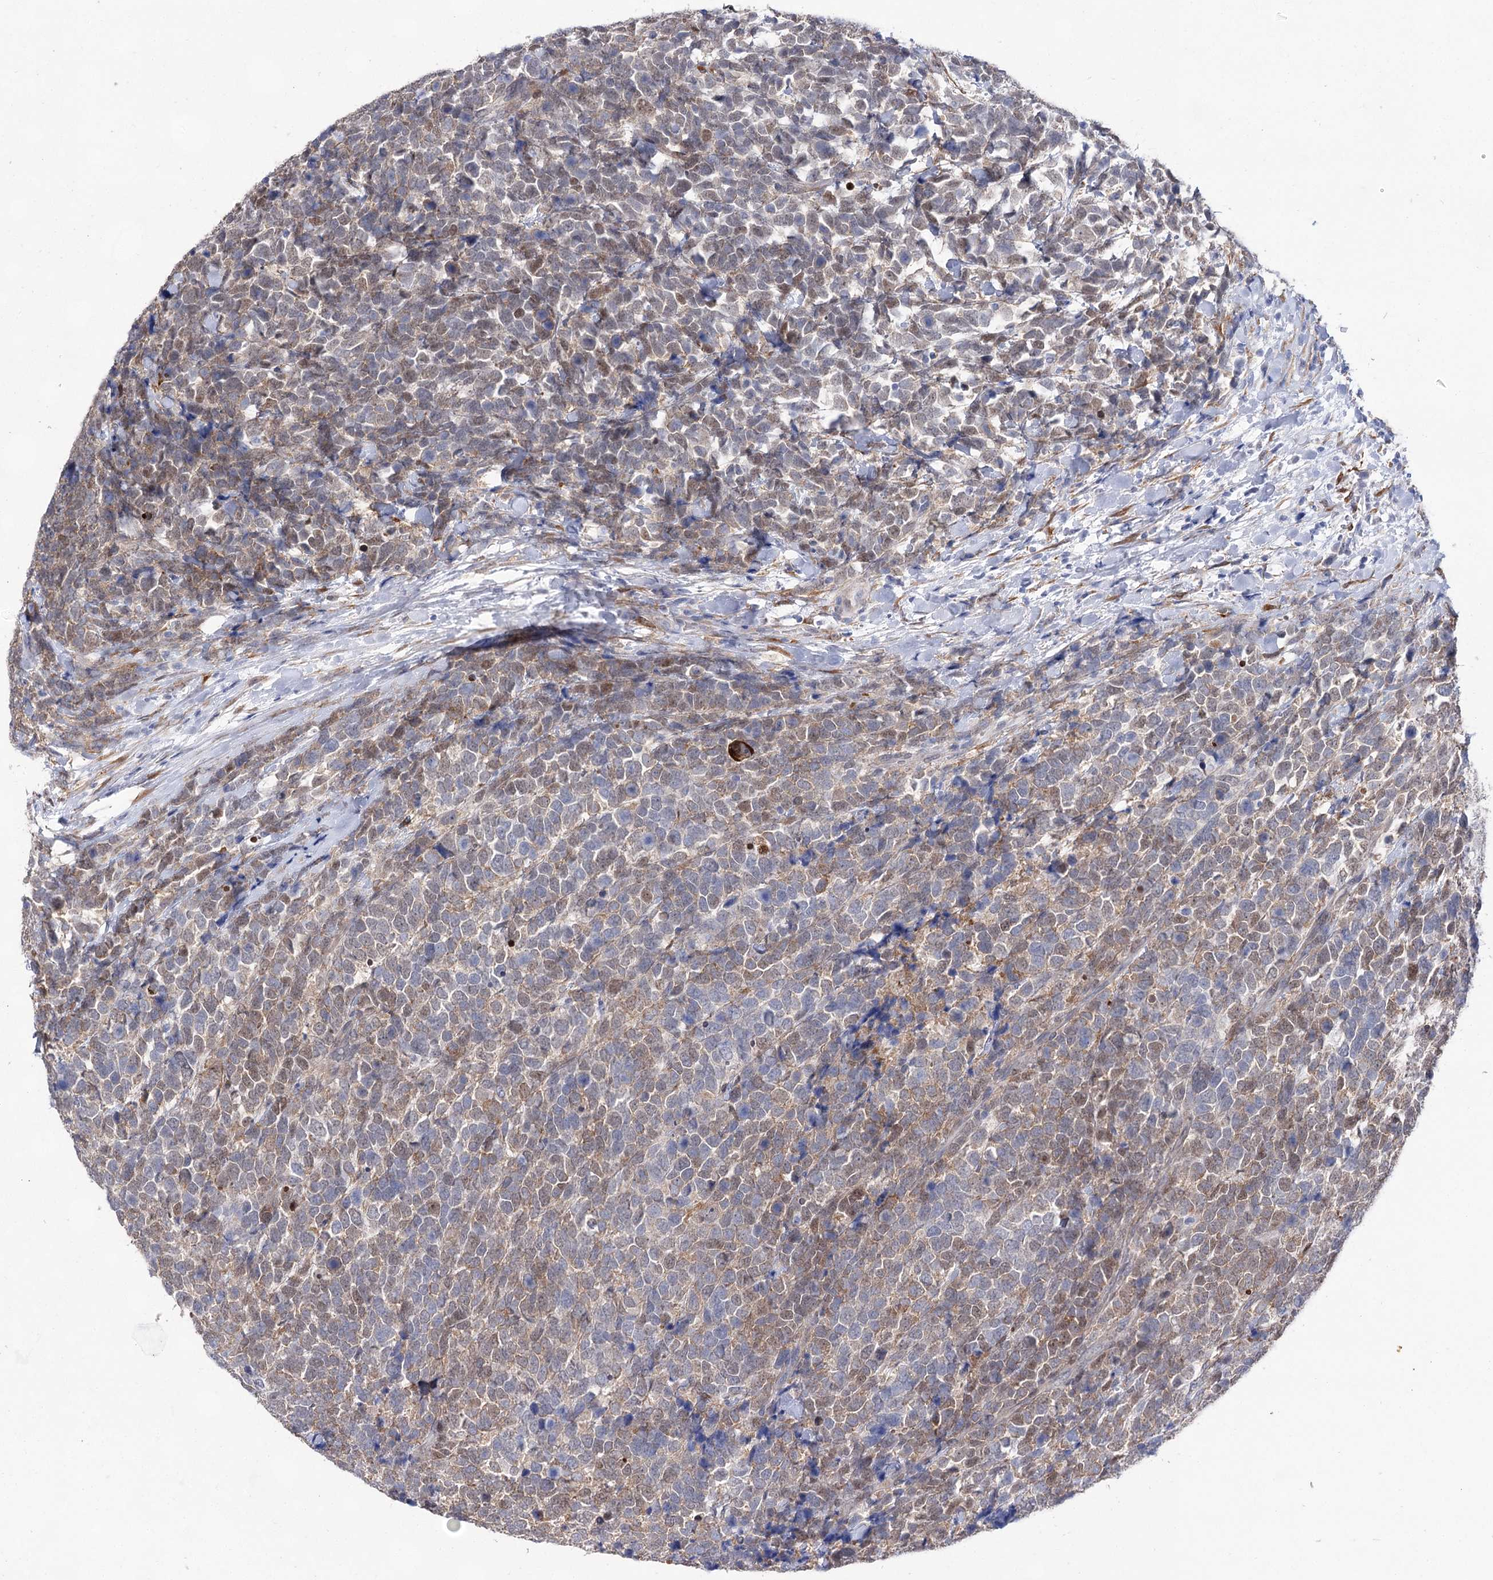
{"staining": {"intensity": "weak", "quantity": "25%-75%", "location": "cytoplasmic/membranous,nuclear"}, "tissue": "urothelial cancer", "cell_type": "Tumor cells", "image_type": "cancer", "snomed": [{"axis": "morphology", "description": "Urothelial carcinoma, High grade"}, {"axis": "topography", "description": "Urinary bladder"}], "caption": "Protein staining by immunohistochemistry (IHC) demonstrates weak cytoplasmic/membranous and nuclear positivity in approximately 25%-75% of tumor cells in urothelial cancer. The protein is shown in brown color, while the nuclei are stained blue.", "gene": "UGDH", "patient": {"sex": "female", "age": 82}}